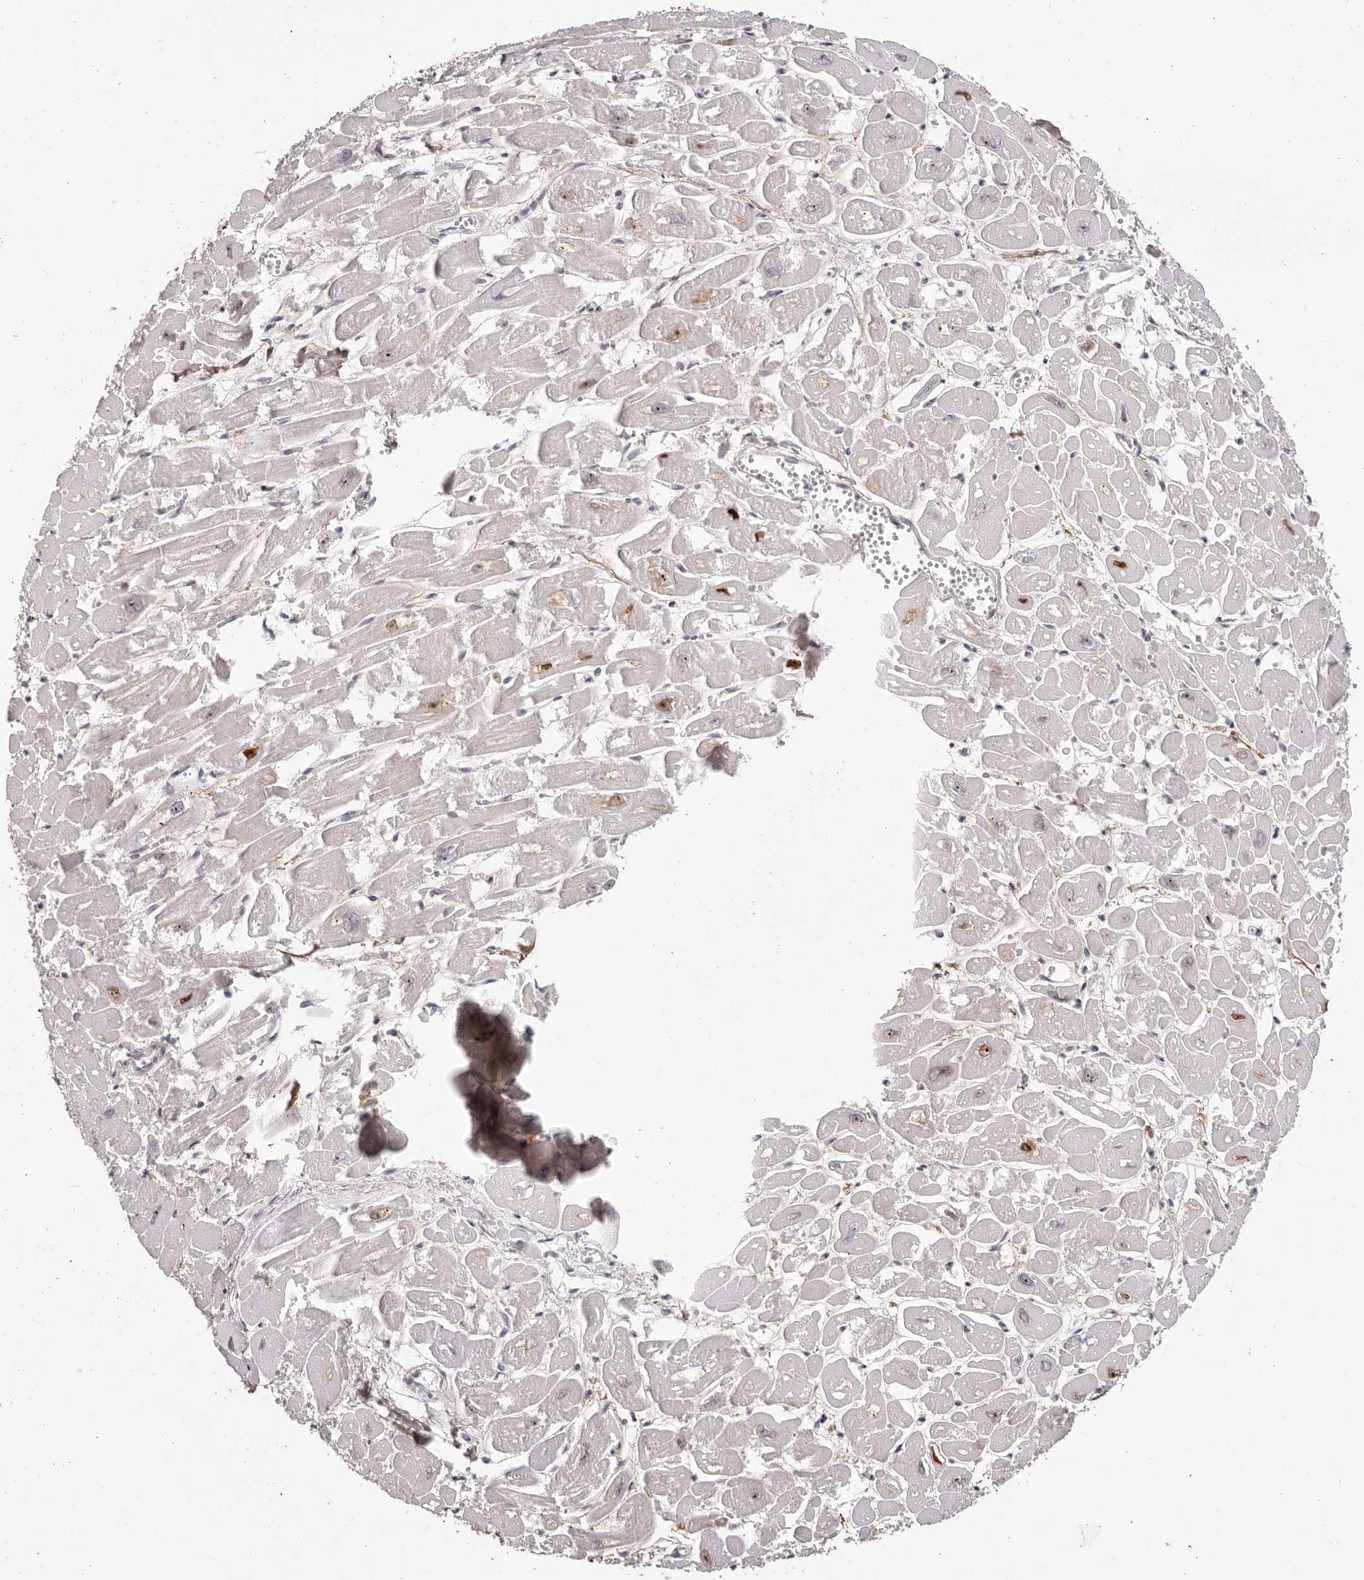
{"staining": {"intensity": "weak", "quantity": "<25%", "location": "cytoplasmic/membranous"}, "tissue": "heart muscle", "cell_type": "Cardiomyocytes", "image_type": "normal", "snomed": [{"axis": "morphology", "description": "Normal tissue, NOS"}, {"axis": "topography", "description": "Heart"}], "caption": "IHC of benign heart muscle exhibits no positivity in cardiomyocytes. (DAB (3,3'-diaminobenzidine) immunohistochemistry (IHC), high magnification).", "gene": "OTUD3", "patient": {"sex": "male", "age": 54}}